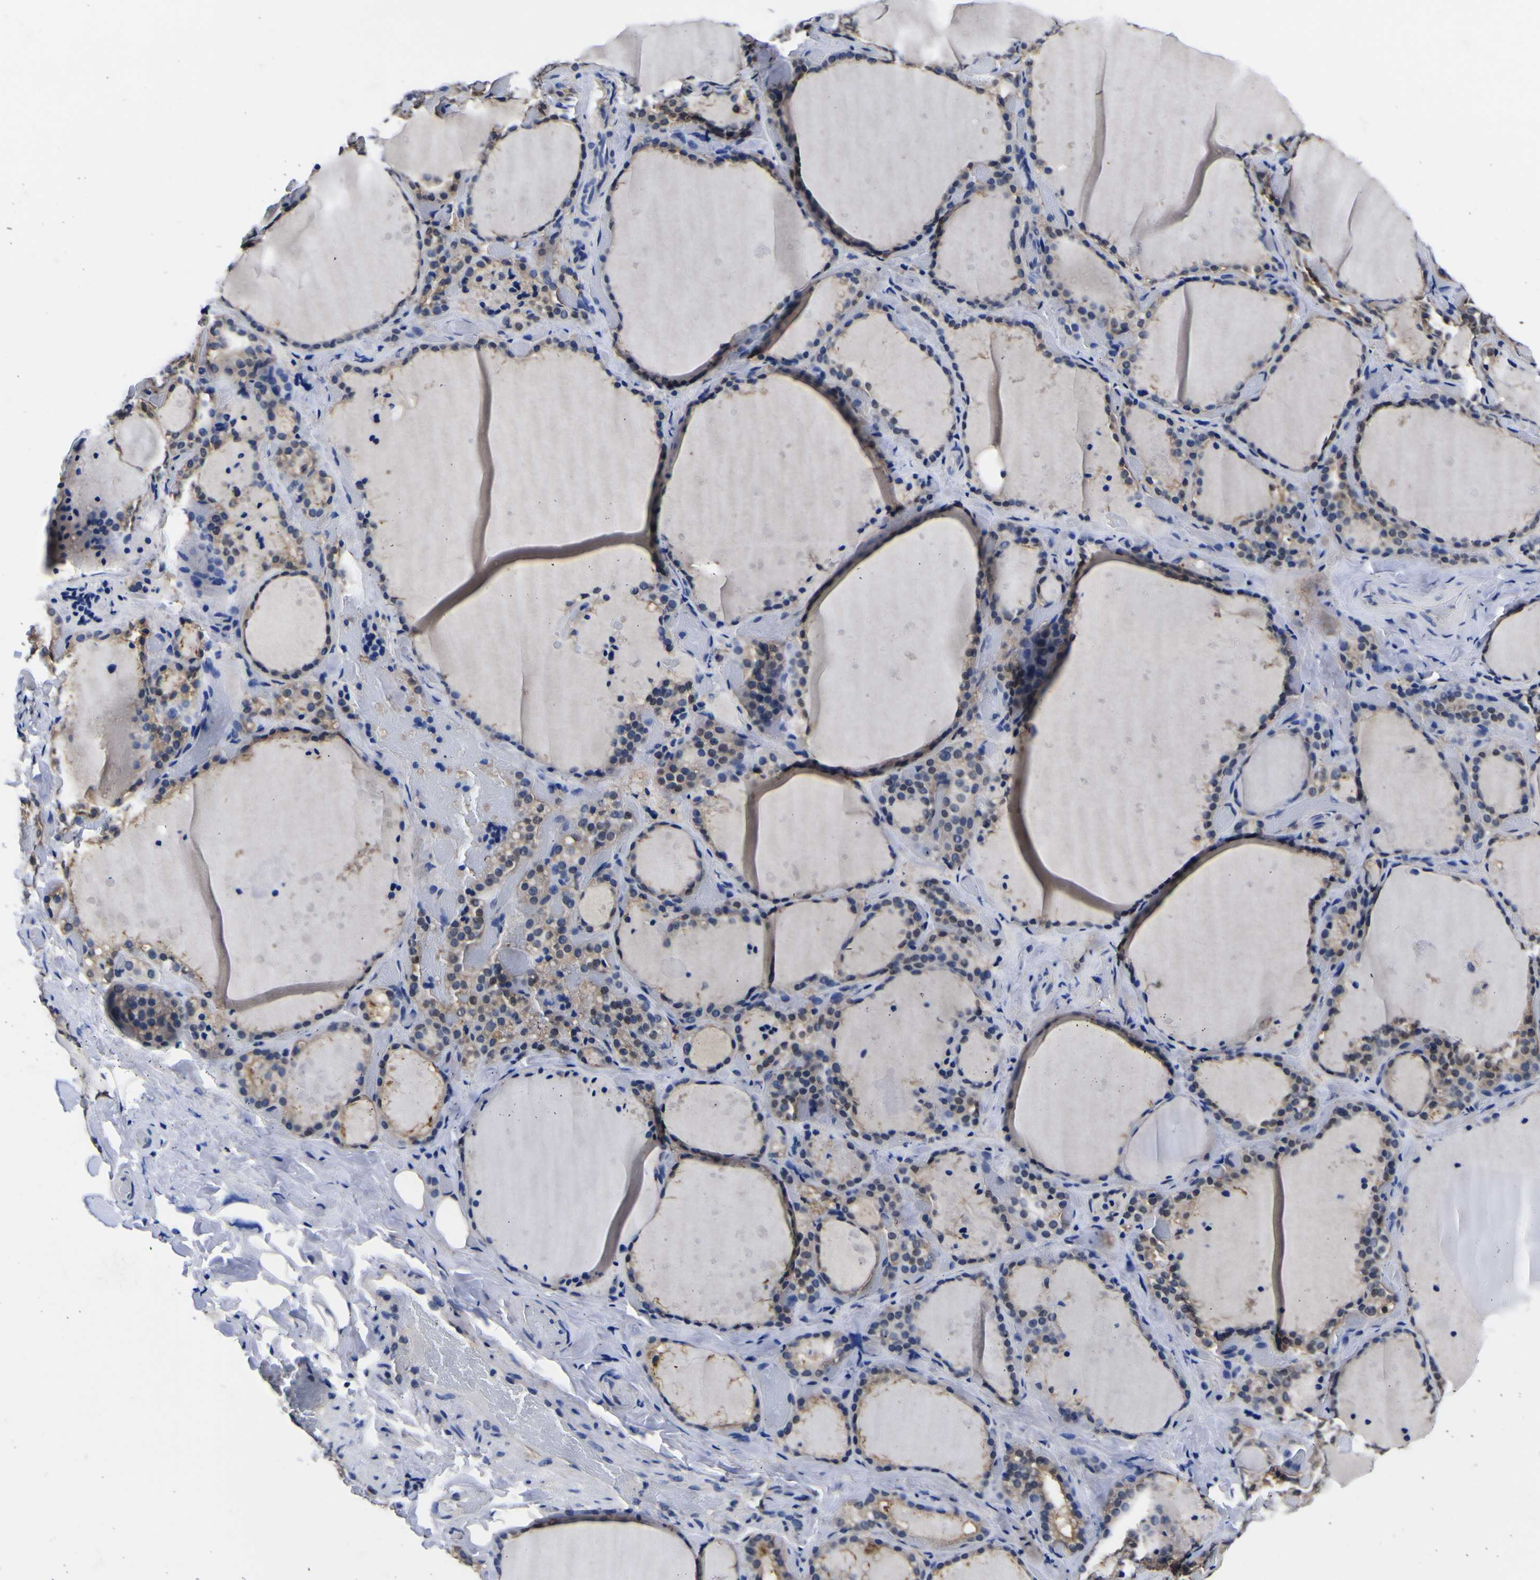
{"staining": {"intensity": "weak", "quantity": "25%-75%", "location": "cytoplasmic/membranous"}, "tissue": "thyroid gland", "cell_type": "Glandular cells", "image_type": "normal", "snomed": [{"axis": "morphology", "description": "Normal tissue, NOS"}, {"axis": "topography", "description": "Thyroid gland"}], "caption": "Brown immunohistochemical staining in normal thyroid gland exhibits weak cytoplasmic/membranous expression in approximately 25%-75% of glandular cells. The staining is performed using DAB (3,3'-diaminobenzidine) brown chromogen to label protein expression. The nuclei are counter-stained blue using hematoxylin.", "gene": "FAM110B", "patient": {"sex": "female", "age": 44}}